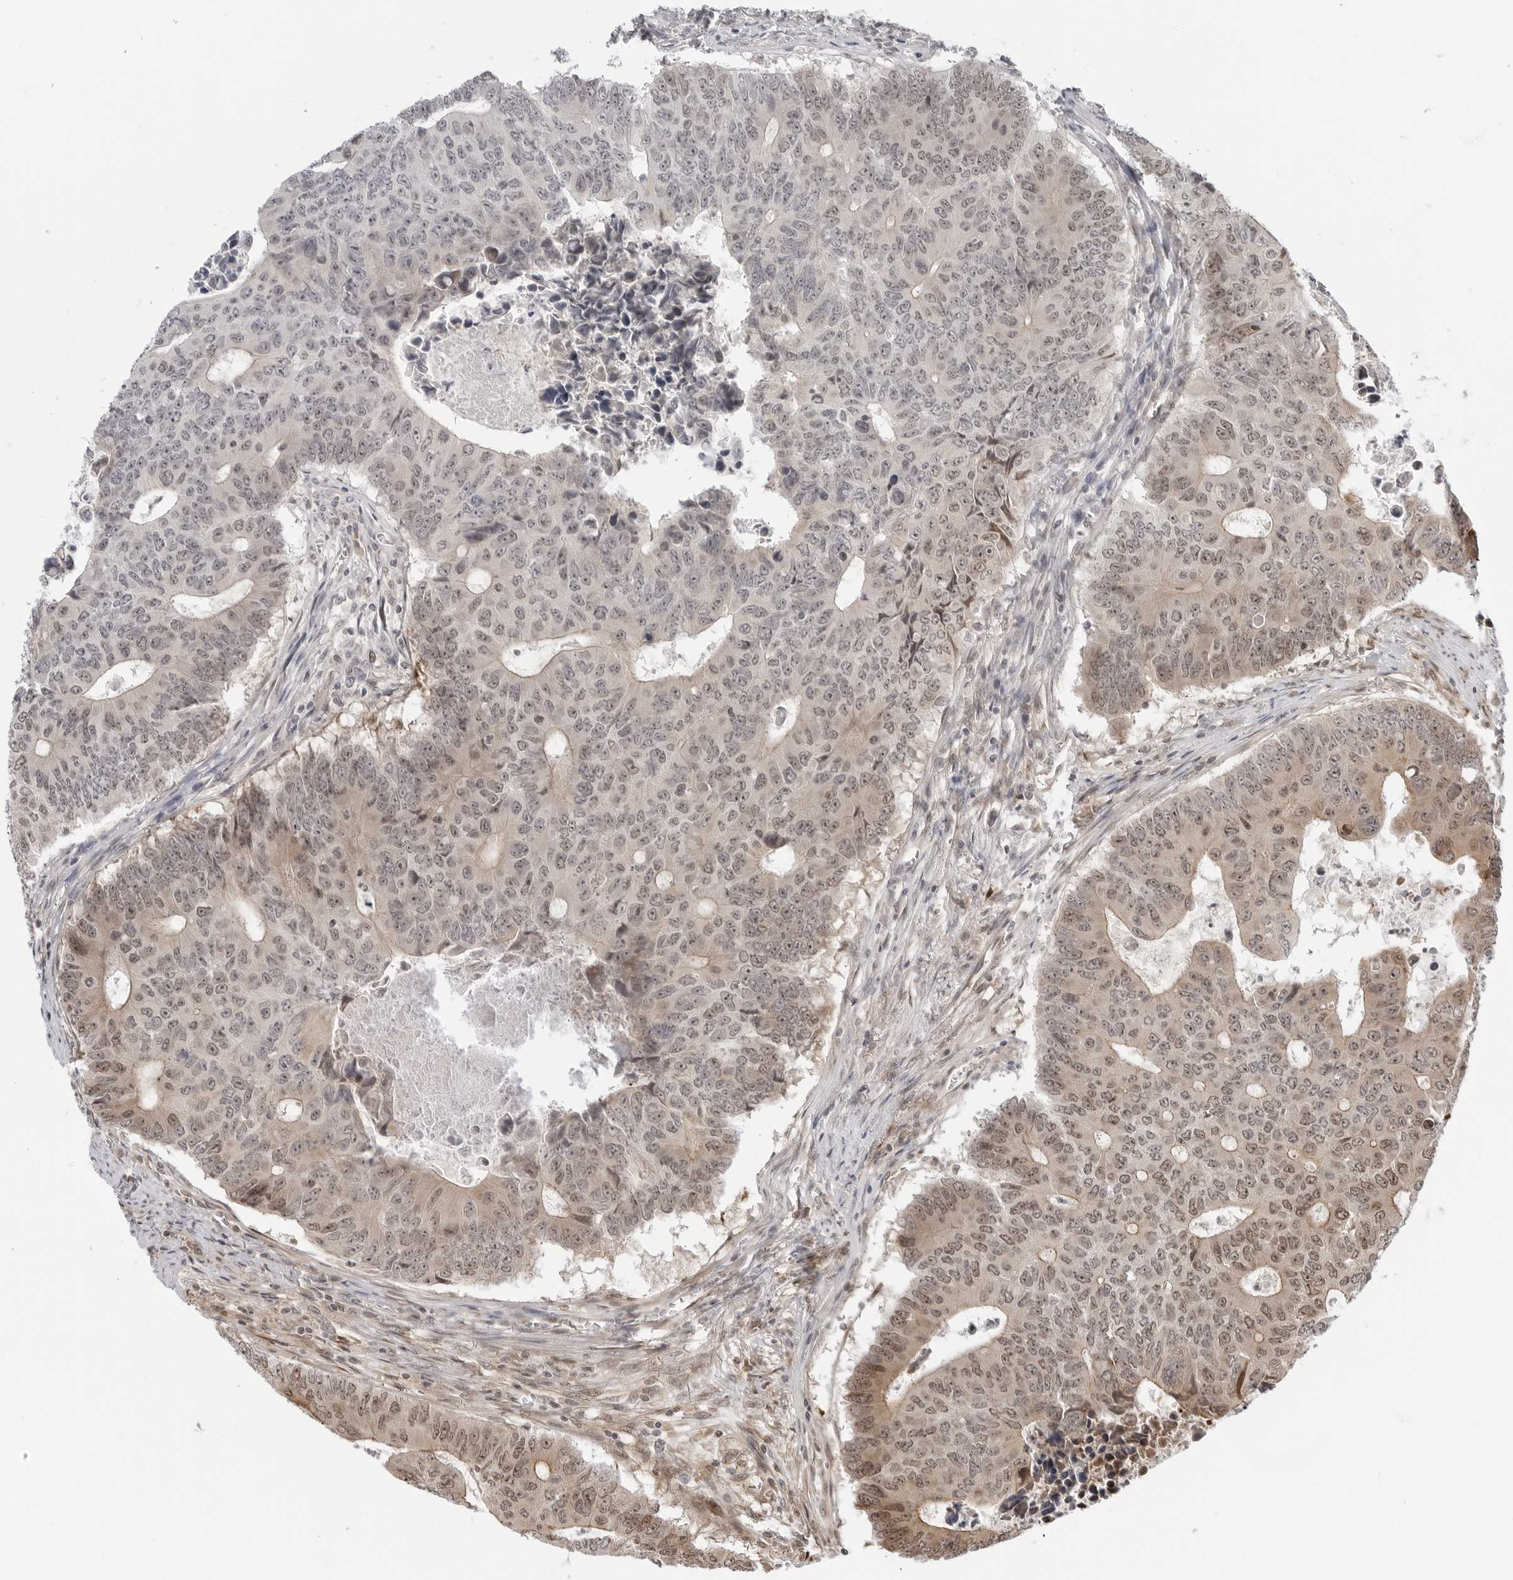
{"staining": {"intensity": "weak", "quantity": "25%-75%", "location": "nuclear"}, "tissue": "colorectal cancer", "cell_type": "Tumor cells", "image_type": "cancer", "snomed": [{"axis": "morphology", "description": "Adenocarcinoma, NOS"}, {"axis": "topography", "description": "Colon"}], "caption": "Protein staining of colorectal cancer tissue reveals weak nuclear staining in approximately 25%-75% of tumor cells.", "gene": "TIPRL", "patient": {"sex": "male", "age": 87}}